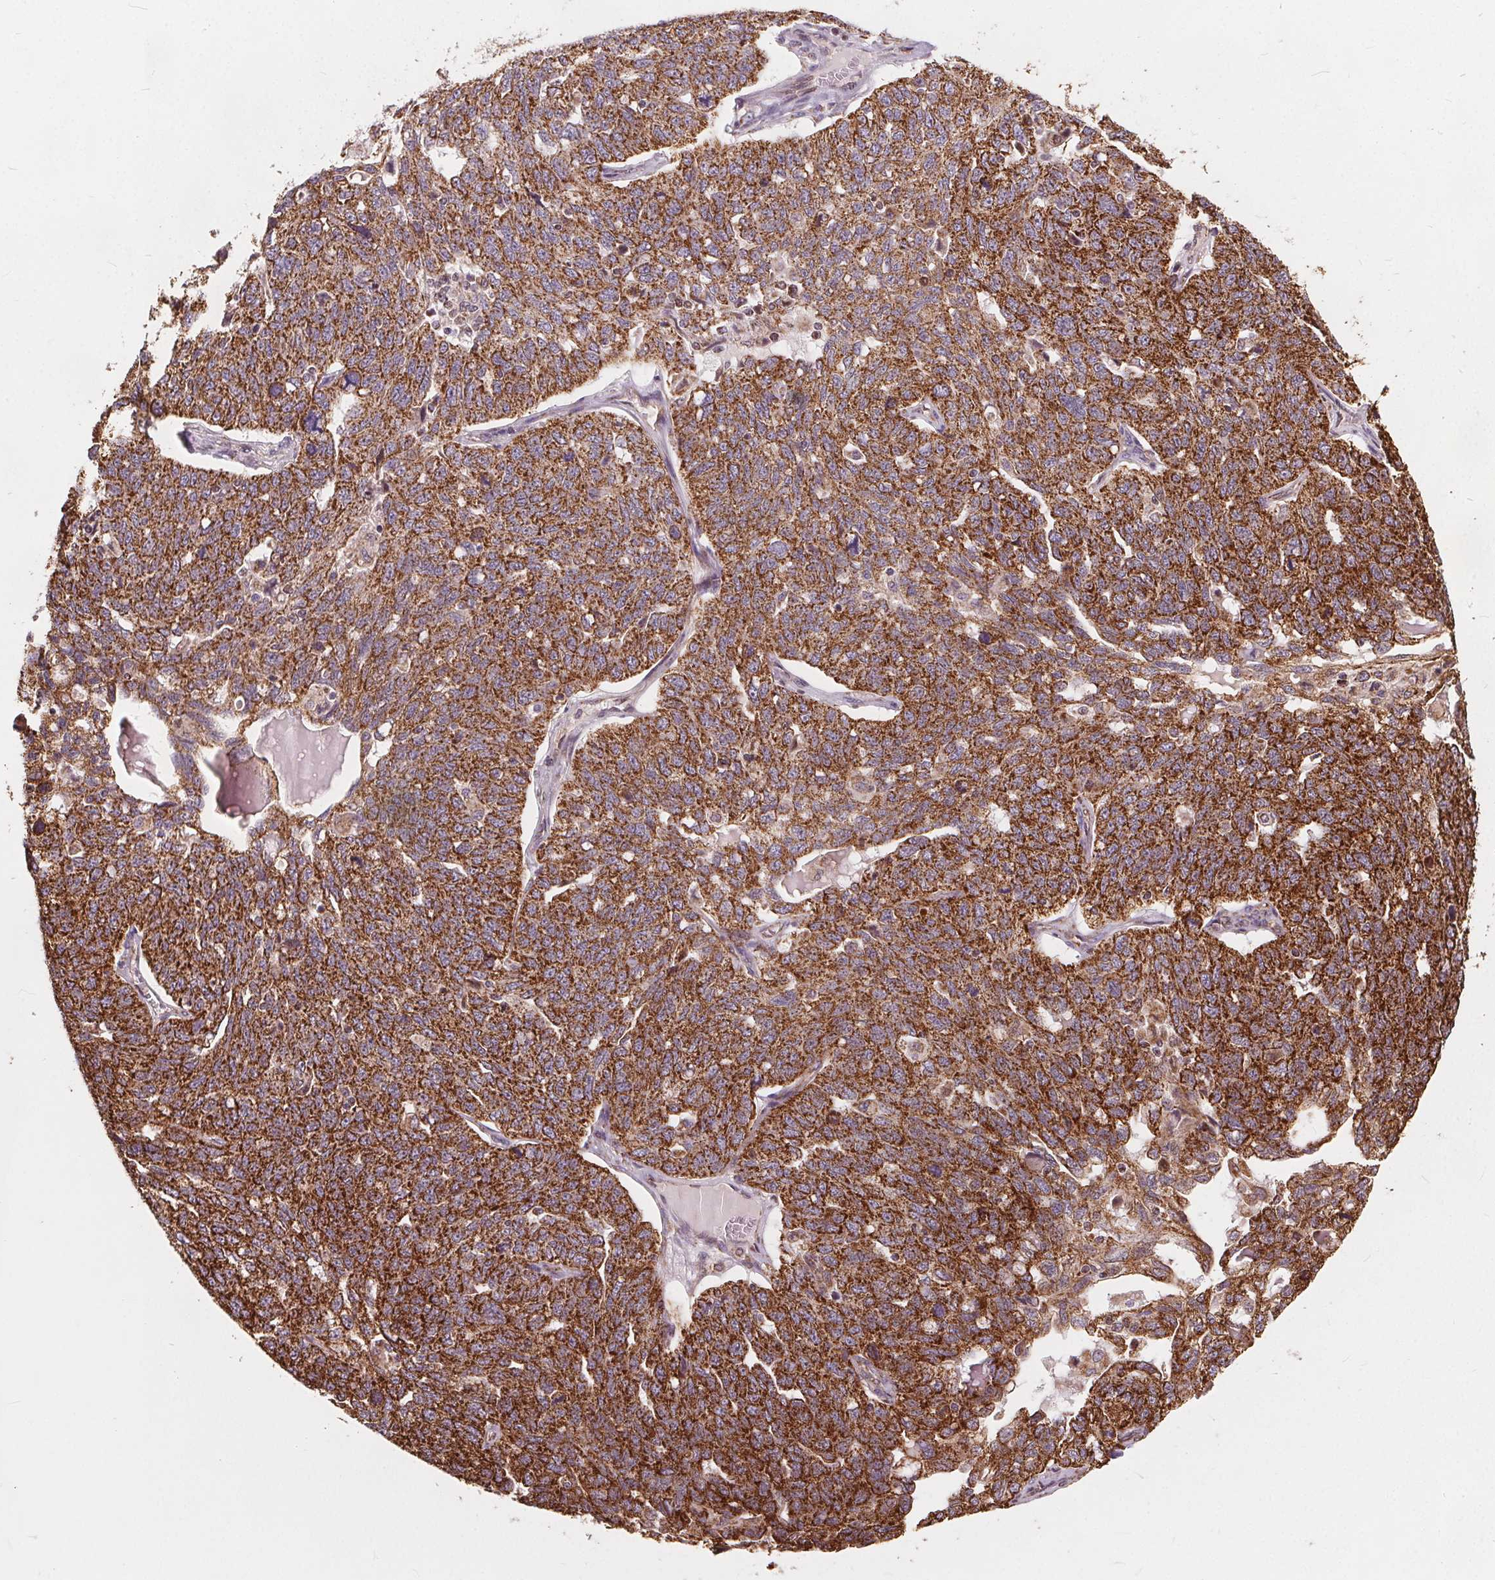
{"staining": {"intensity": "strong", "quantity": ">75%", "location": "cytoplasmic/membranous"}, "tissue": "ovarian cancer", "cell_type": "Tumor cells", "image_type": "cancer", "snomed": [{"axis": "morphology", "description": "Cystadenocarcinoma, serous, NOS"}, {"axis": "topography", "description": "Ovary"}], "caption": "A histopathology image of human ovarian serous cystadenocarcinoma stained for a protein displays strong cytoplasmic/membranous brown staining in tumor cells.", "gene": "PLSCR3", "patient": {"sex": "female", "age": 71}}